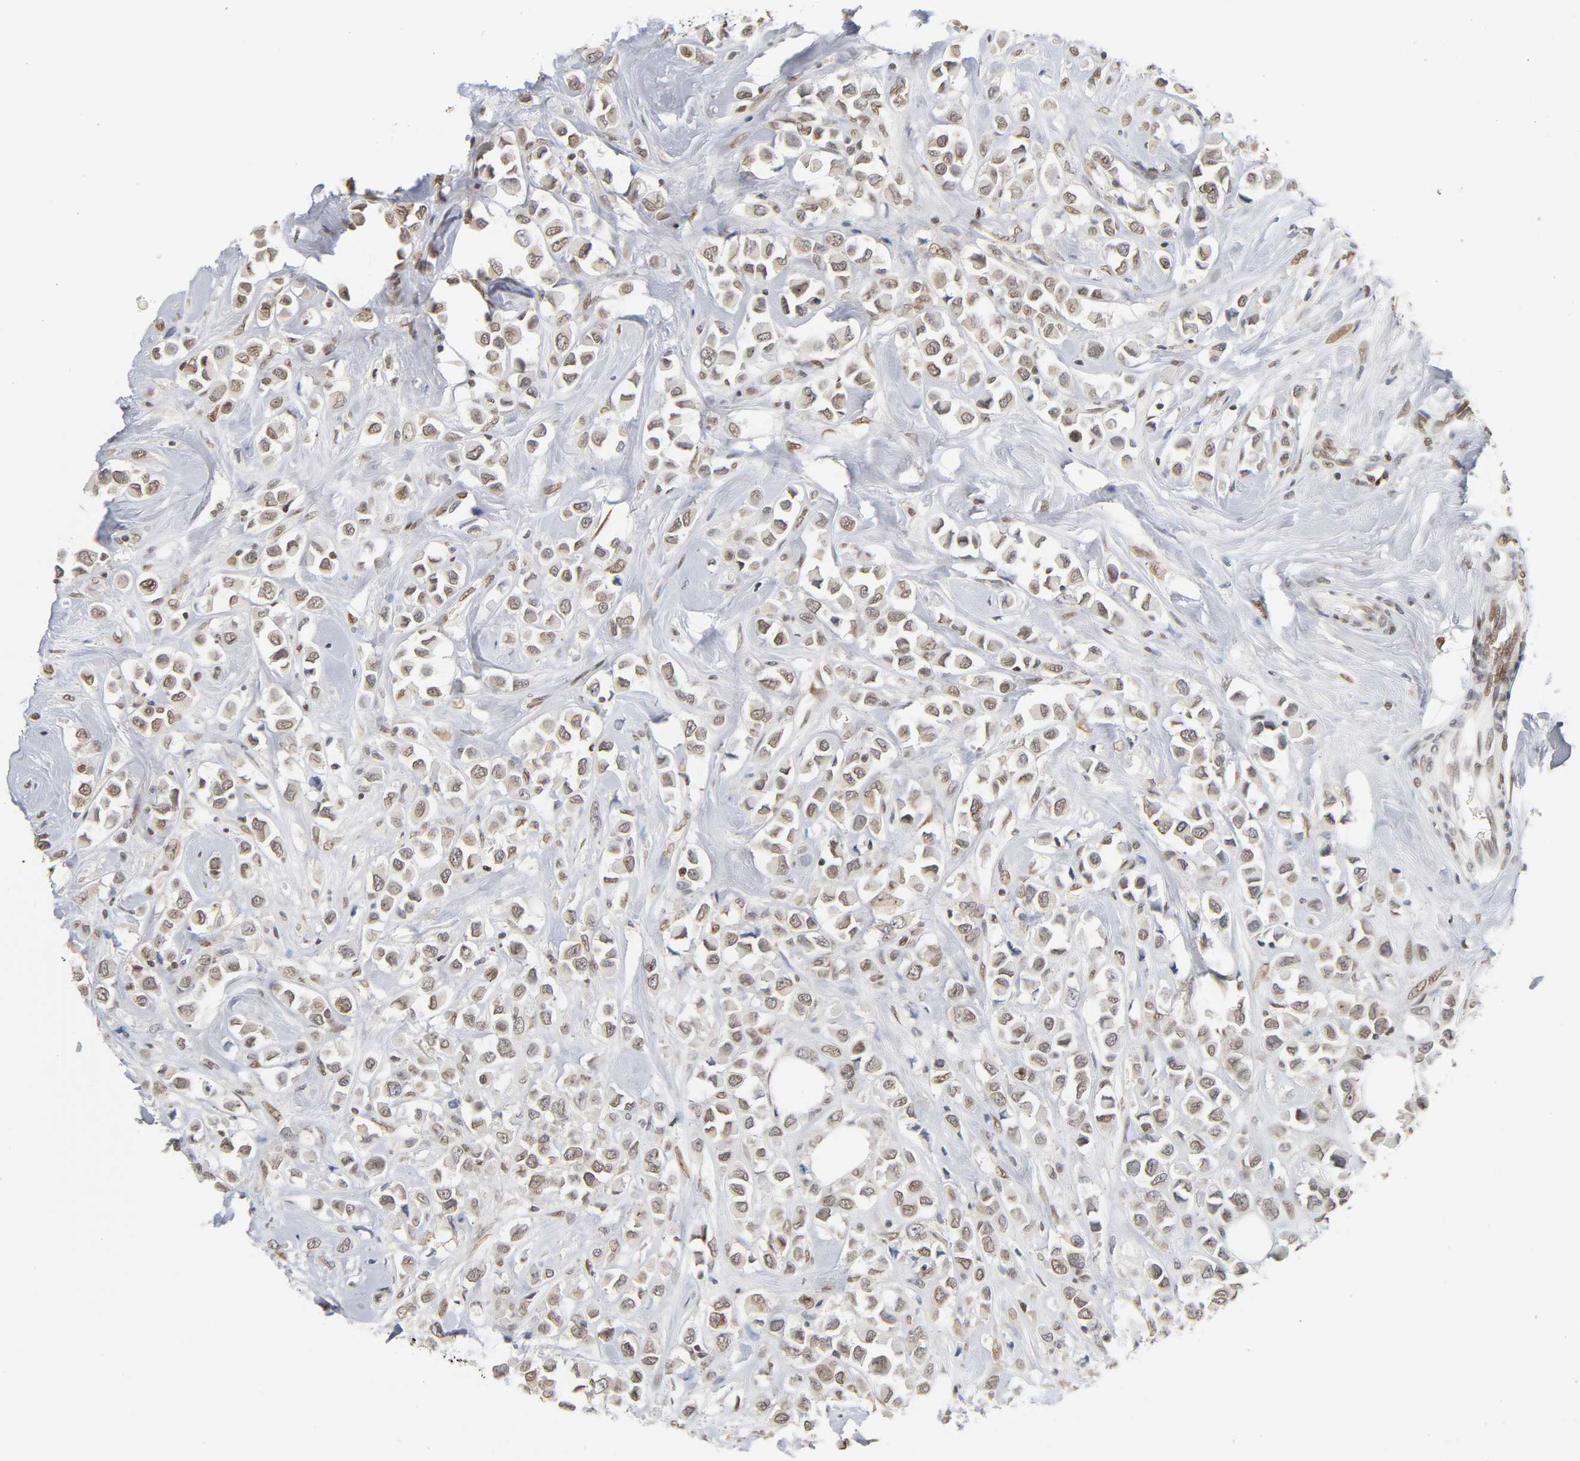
{"staining": {"intensity": "weak", "quantity": ">75%", "location": "nuclear"}, "tissue": "breast cancer", "cell_type": "Tumor cells", "image_type": "cancer", "snomed": [{"axis": "morphology", "description": "Duct carcinoma"}, {"axis": "topography", "description": "Breast"}], "caption": "DAB immunohistochemical staining of invasive ductal carcinoma (breast) shows weak nuclear protein expression in about >75% of tumor cells.", "gene": "SUMO1", "patient": {"sex": "female", "age": 61}}